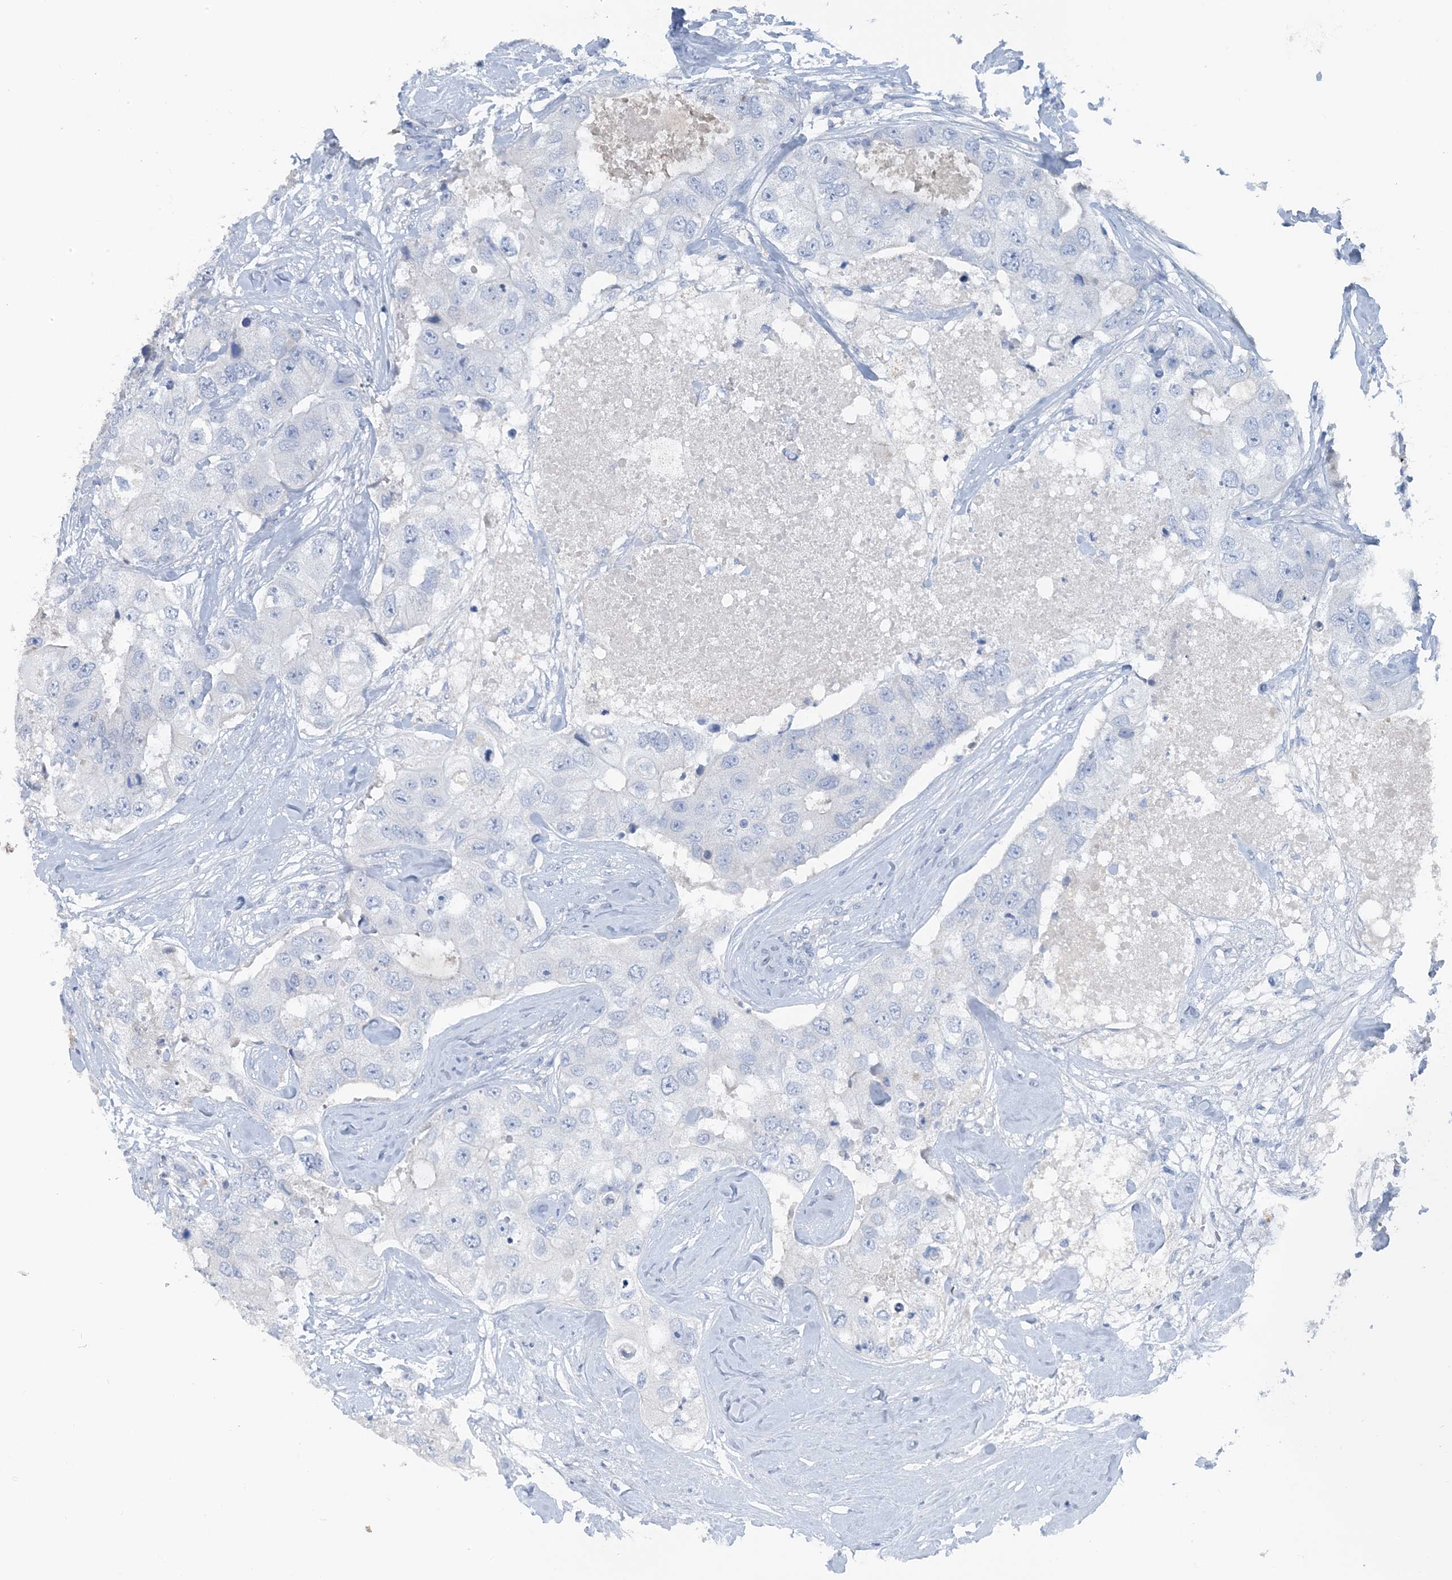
{"staining": {"intensity": "negative", "quantity": "none", "location": "none"}, "tissue": "breast cancer", "cell_type": "Tumor cells", "image_type": "cancer", "snomed": [{"axis": "morphology", "description": "Duct carcinoma"}, {"axis": "topography", "description": "Breast"}], "caption": "Tumor cells are negative for brown protein staining in breast cancer. Brightfield microscopy of immunohistochemistry (IHC) stained with DAB (brown) and hematoxylin (blue), captured at high magnification.", "gene": "CTRL", "patient": {"sex": "female", "age": 62}}